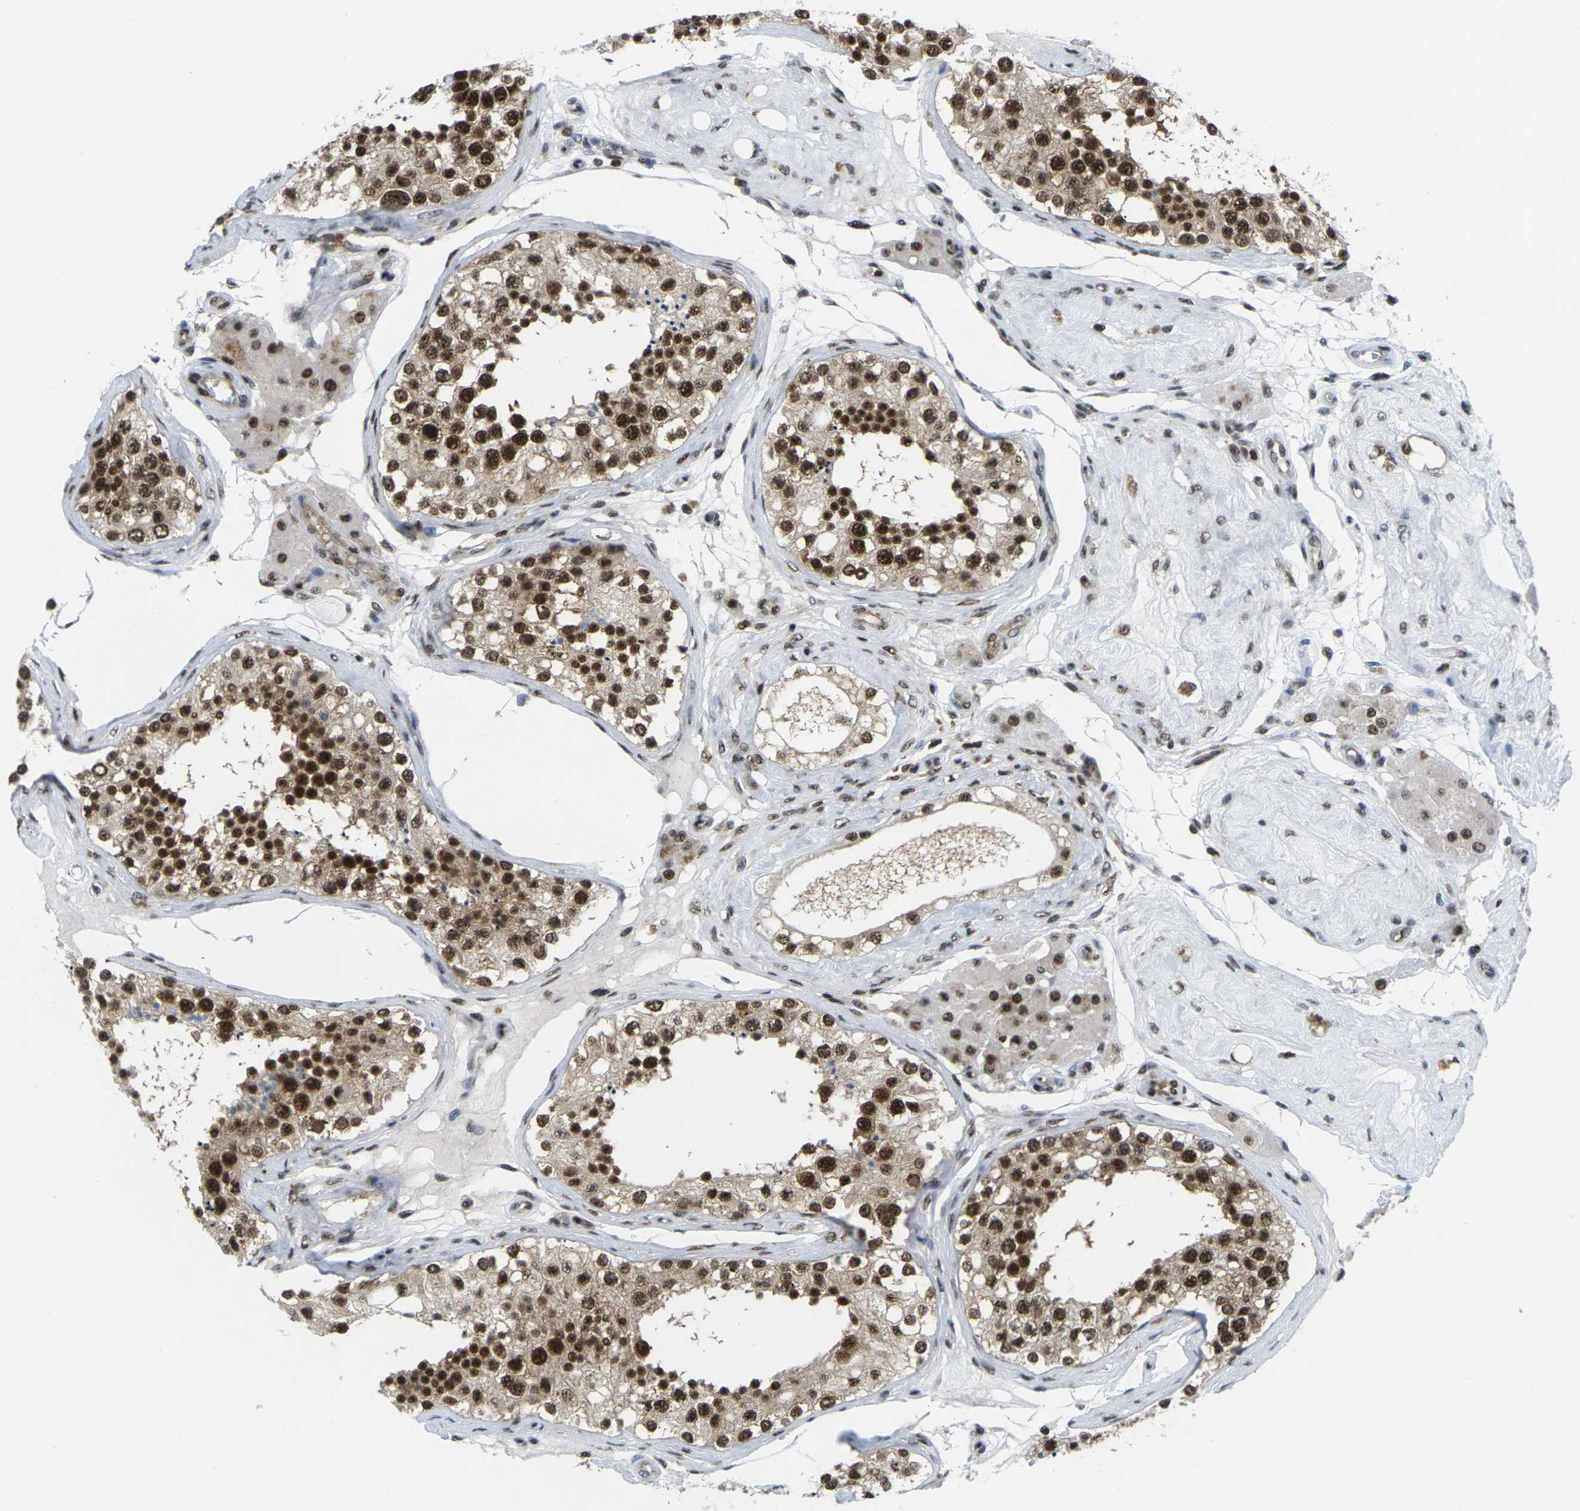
{"staining": {"intensity": "strong", "quantity": ">75%", "location": "cytoplasmic/membranous,nuclear"}, "tissue": "testis", "cell_type": "Cells in seminiferous ducts", "image_type": "normal", "snomed": [{"axis": "morphology", "description": "Normal tissue, NOS"}, {"axis": "topography", "description": "Testis"}], "caption": "IHC photomicrograph of unremarkable testis: testis stained using immunohistochemistry (IHC) demonstrates high levels of strong protein expression localized specifically in the cytoplasmic/membranous,nuclear of cells in seminiferous ducts, appearing as a cytoplasmic/membranous,nuclear brown color.", "gene": "MAGOH", "patient": {"sex": "male", "age": 68}}